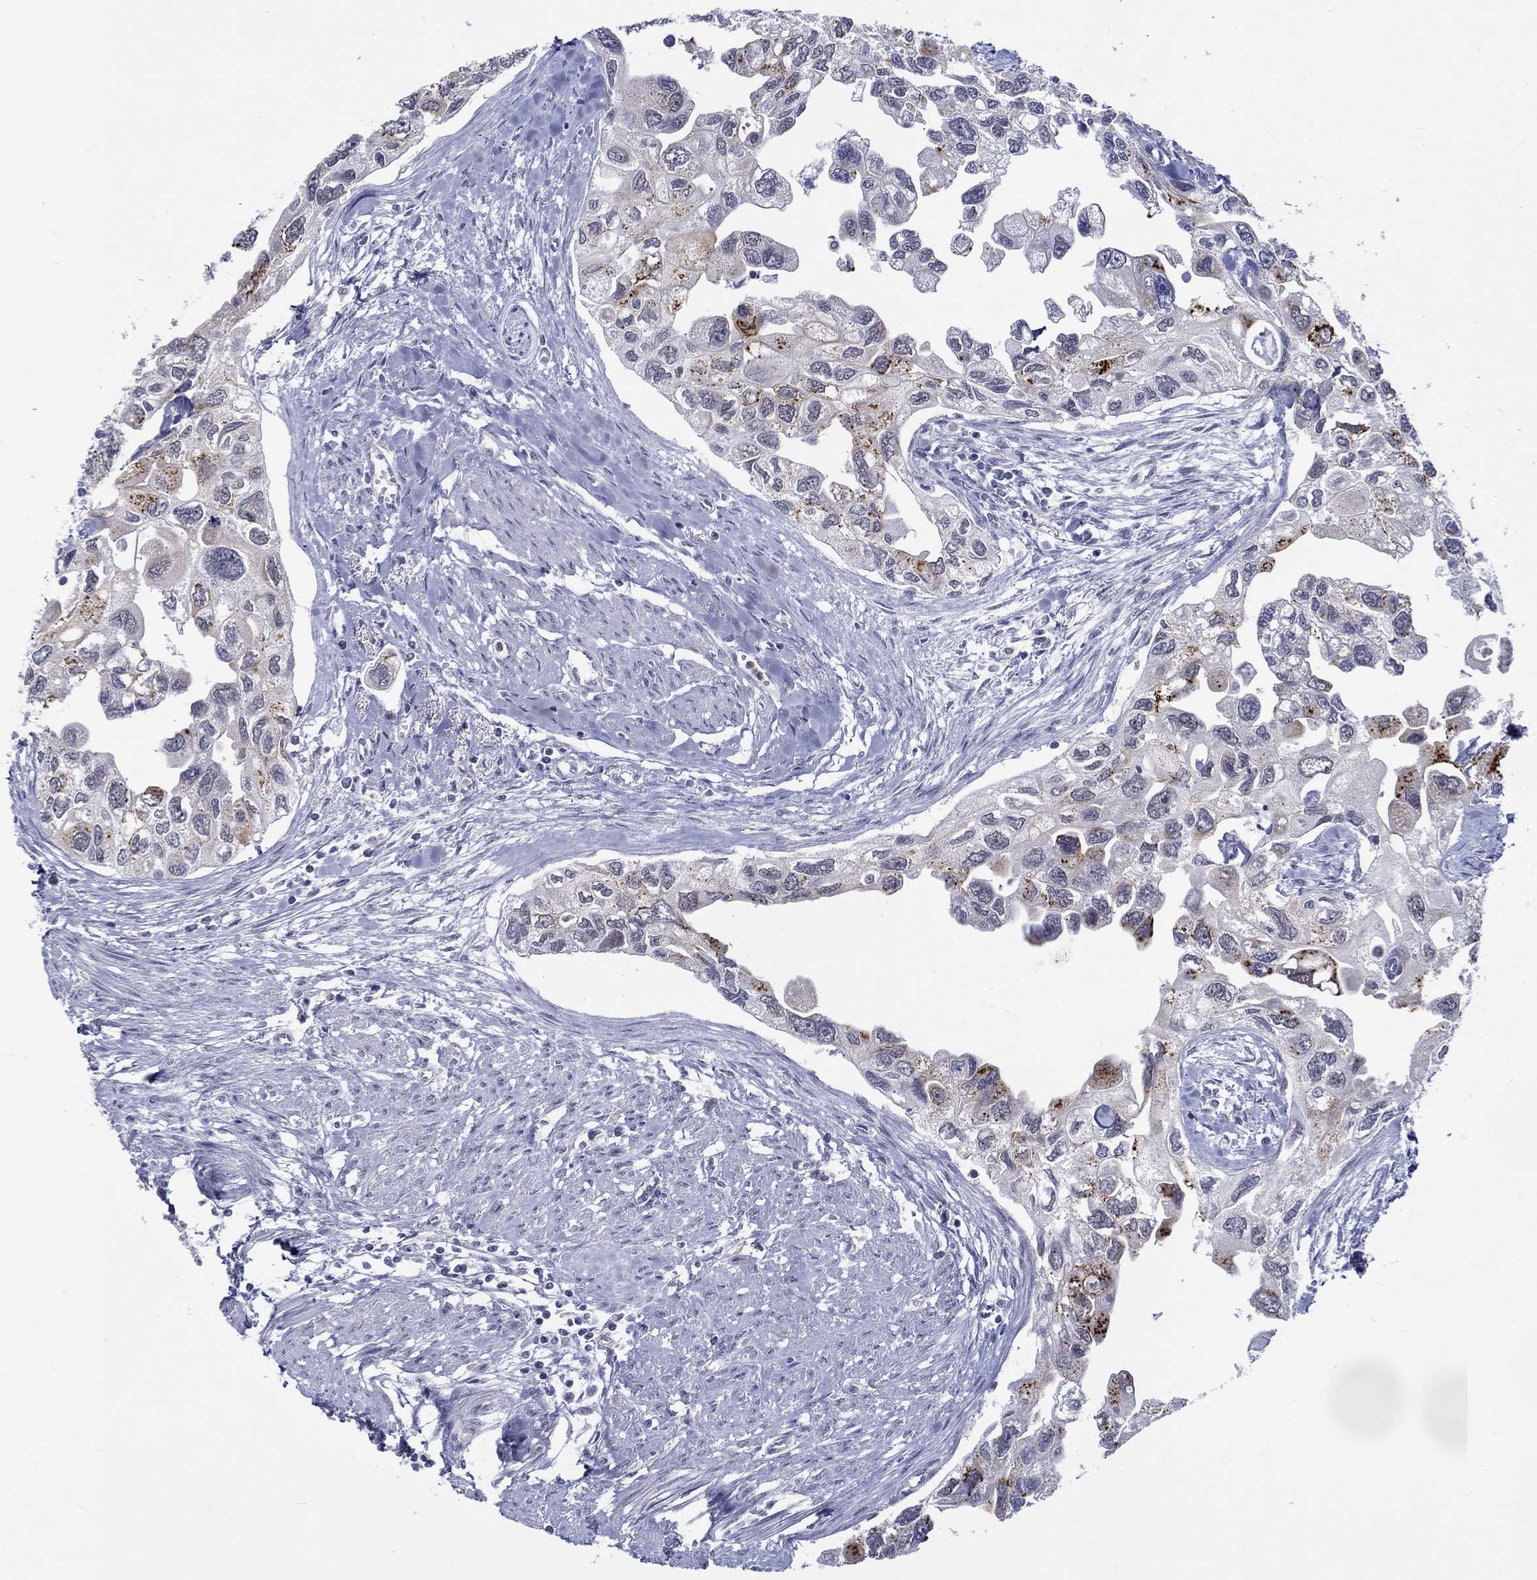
{"staining": {"intensity": "strong", "quantity": "<25%", "location": "cytoplasmic/membranous"}, "tissue": "urothelial cancer", "cell_type": "Tumor cells", "image_type": "cancer", "snomed": [{"axis": "morphology", "description": "Urothelial carcinoma, High grade"}, {"axis": "topography", "description": "Urinary bladder"}], "caption": "Immunohistochemical staining of urothelial cancer shows medium levels of strong cytoplasmic/membranous protein expression in about <25% of tumor cells.", "gene": "ST6GALNAC1", "patient": {"sex": "male", "age": 59}}